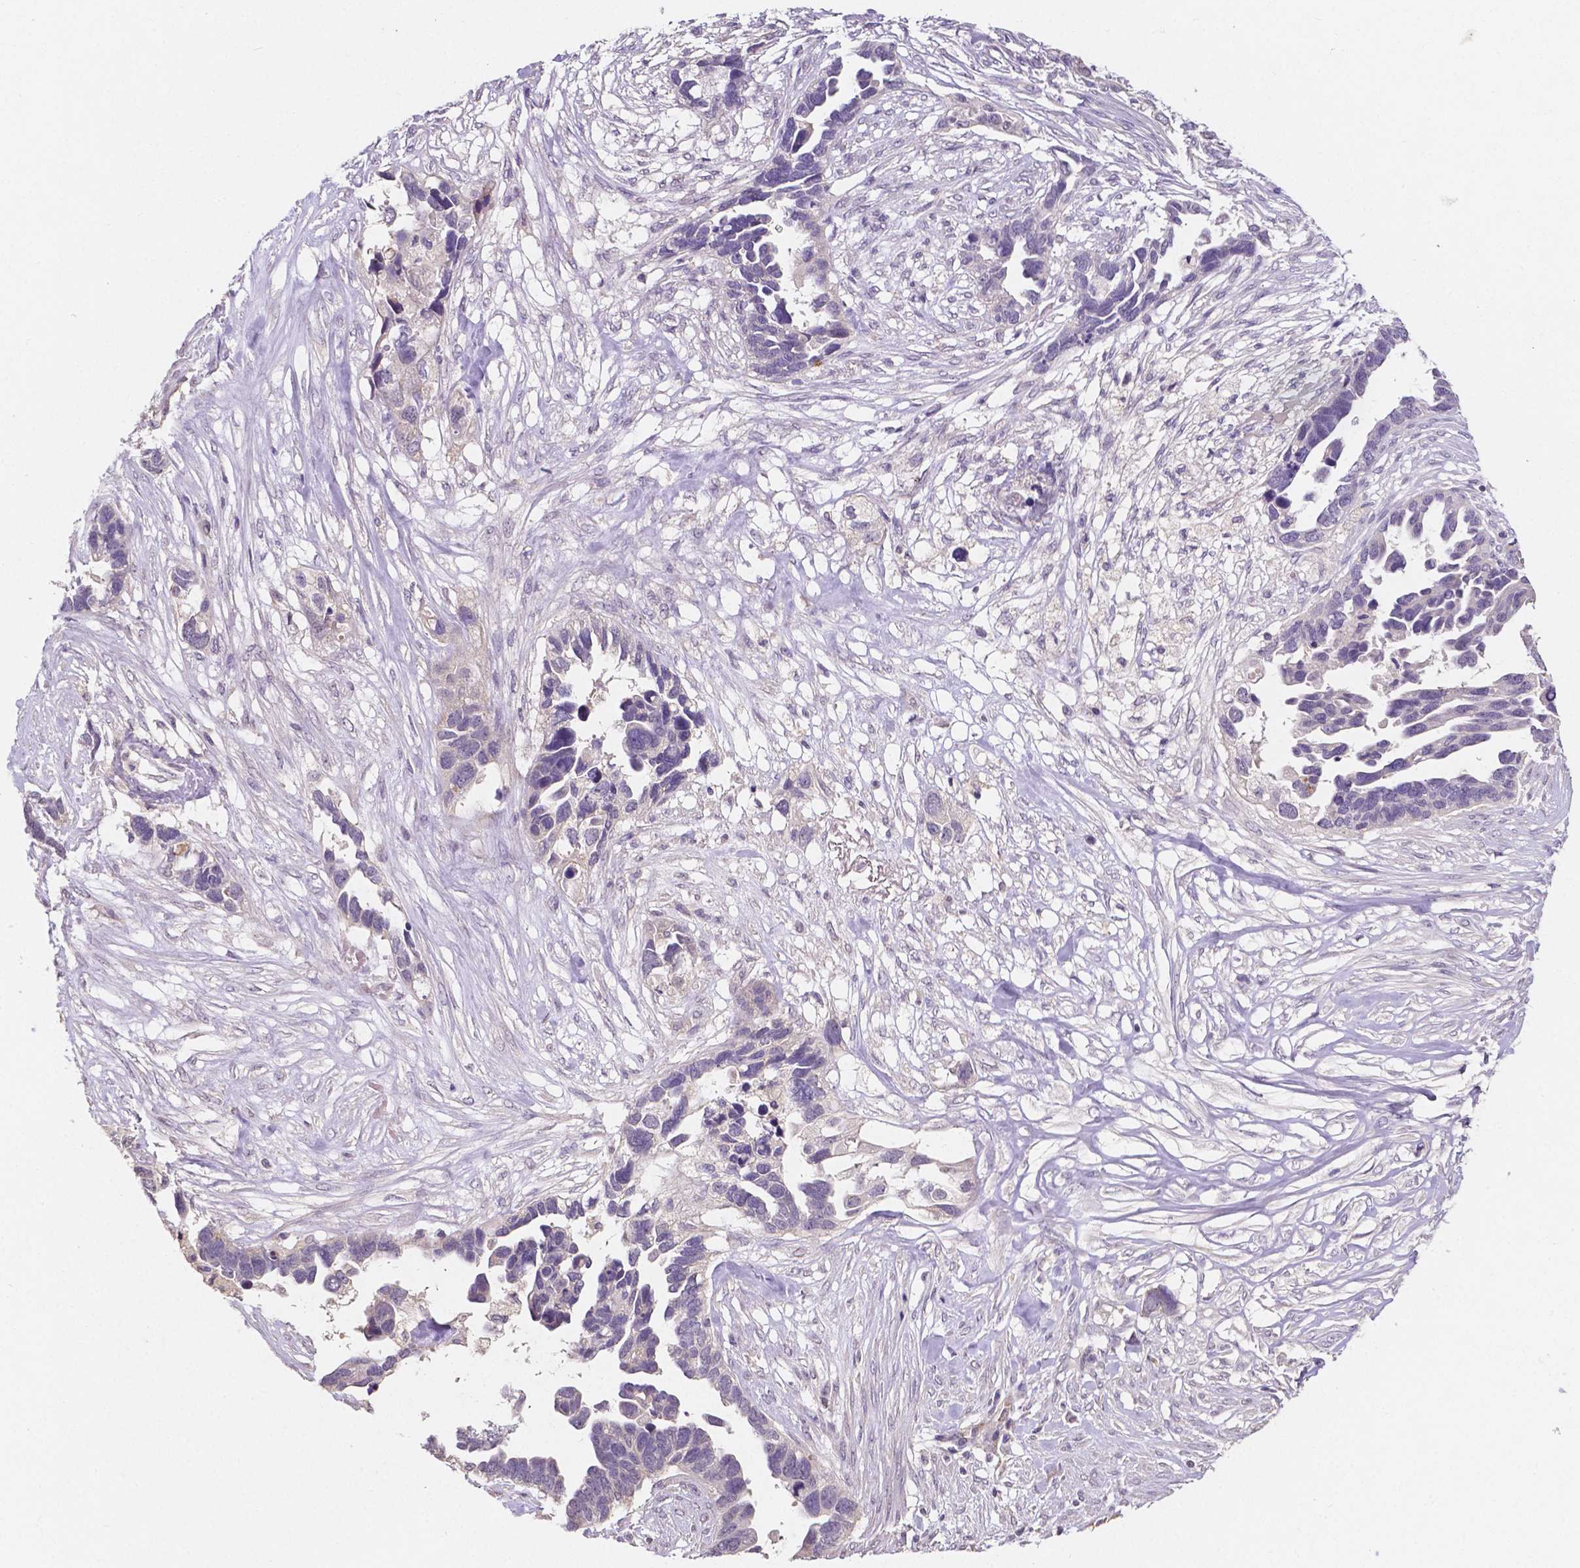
{"staining": {"intensity": "negative", "quantity": "none", "location": "none"}, "tissue": "ovarian cancer", "cell_type": "Tumor cells", "image_type": "cancer", "snomed": [{"axis": "morphology", "description": "Cystadenocarcinoma, serous, NOS"}, {"axis": "topography", "description": "Ovary"}], "caption": "This is an IHC histopathology image of ovarian serous cystadenocarcinoma. There is no positivity in tumor cells.", "gene": "ELAVL2", "patient": {"sex": "female", "age": 54}}